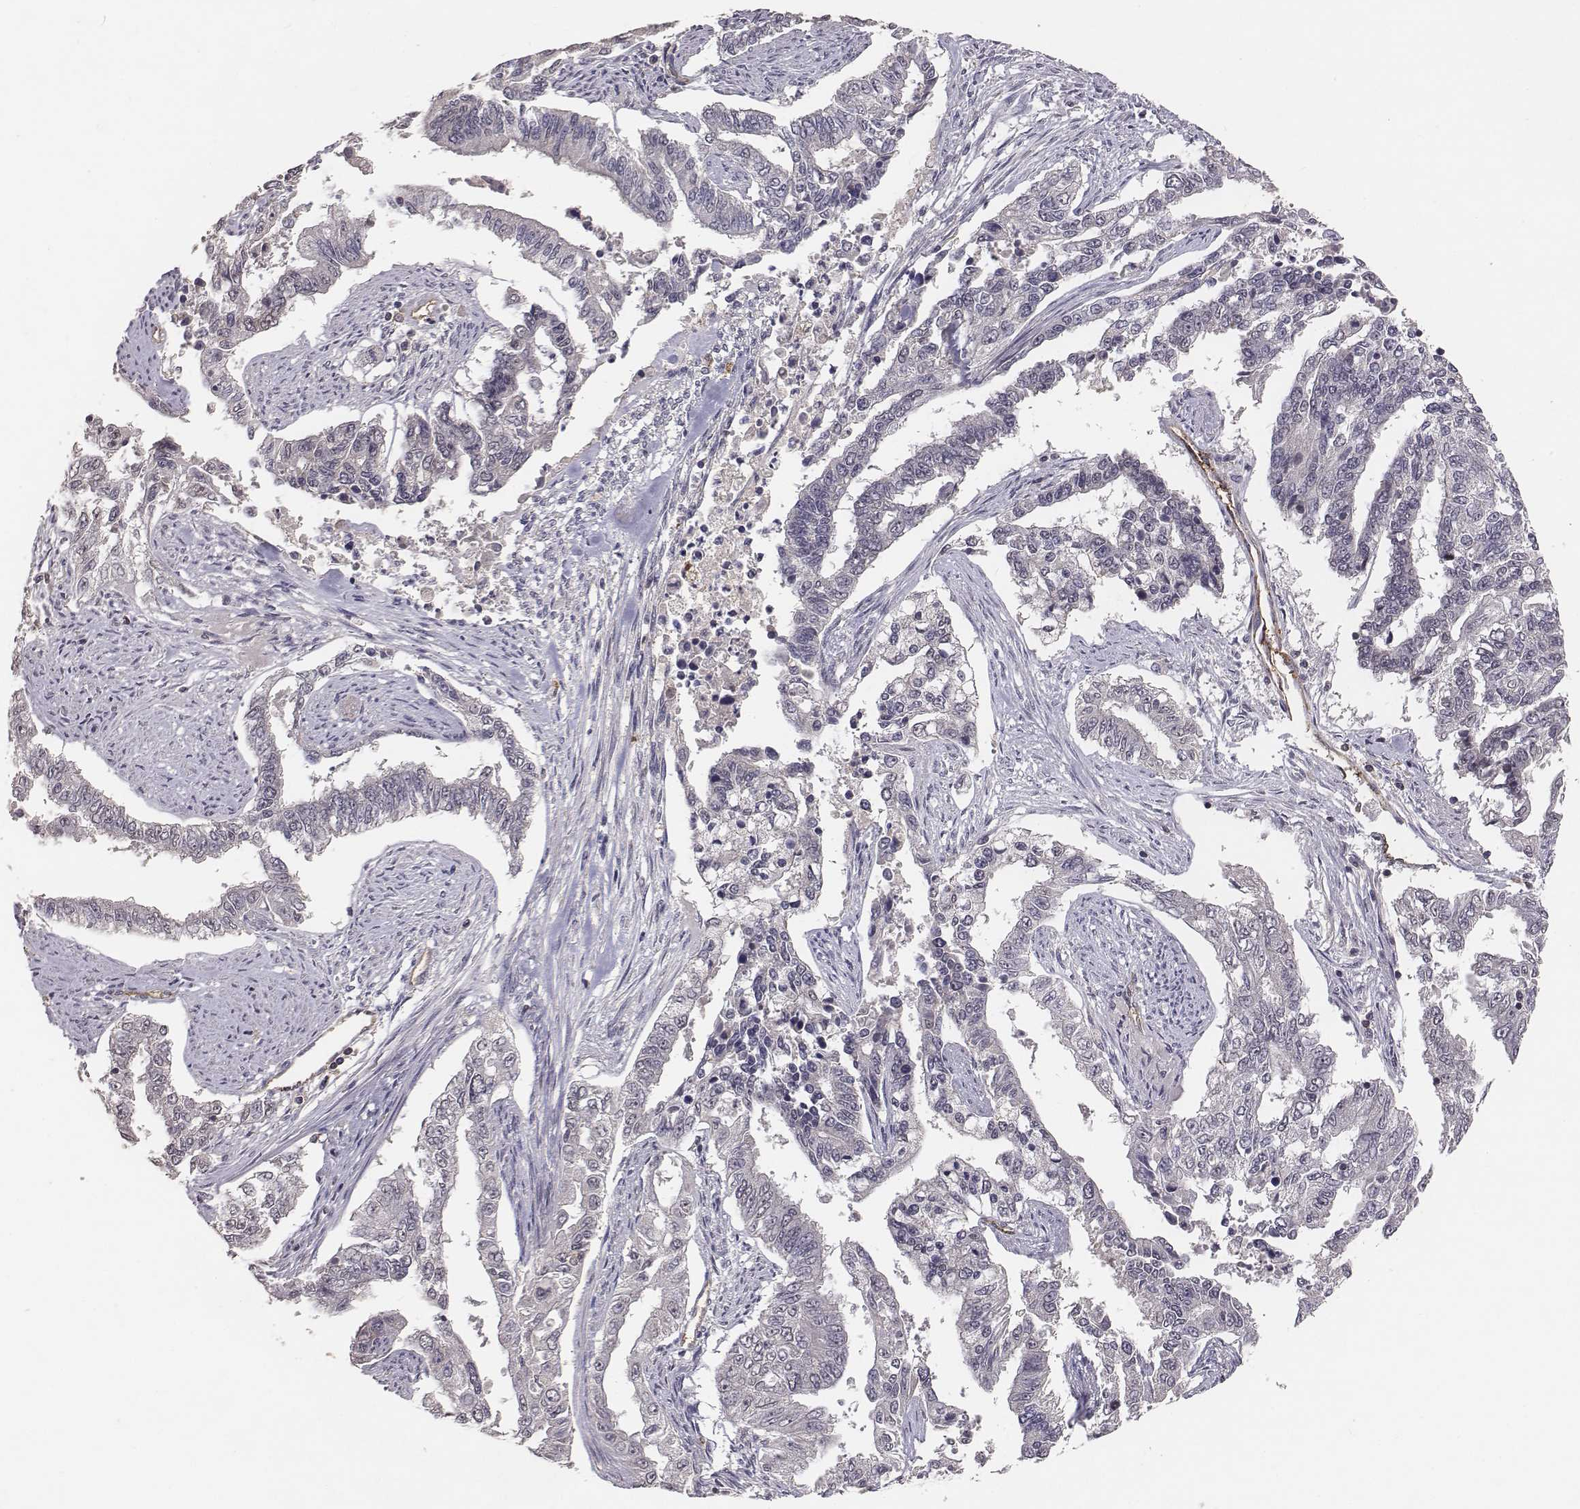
{"staining": {"intensity": "negative", "quantity": "none", "location": "none"}, "tissue": "endometrial cancer", "cell_type": "Tumor cells", "image_type": "cancer", "snomed": [{"axis": "morphology", "description": "Adenocarcinoma, NOS"}, {"axis": "topography", "description": "Uterus"}], "caption": "This is an immunohistochemistry (IHC) histopathology image of human endometrial adenocarcinoma. There is no positivity in tumor cells.", "gene": "PTPRG", "patient": {"sex": "female", "age": 59}}